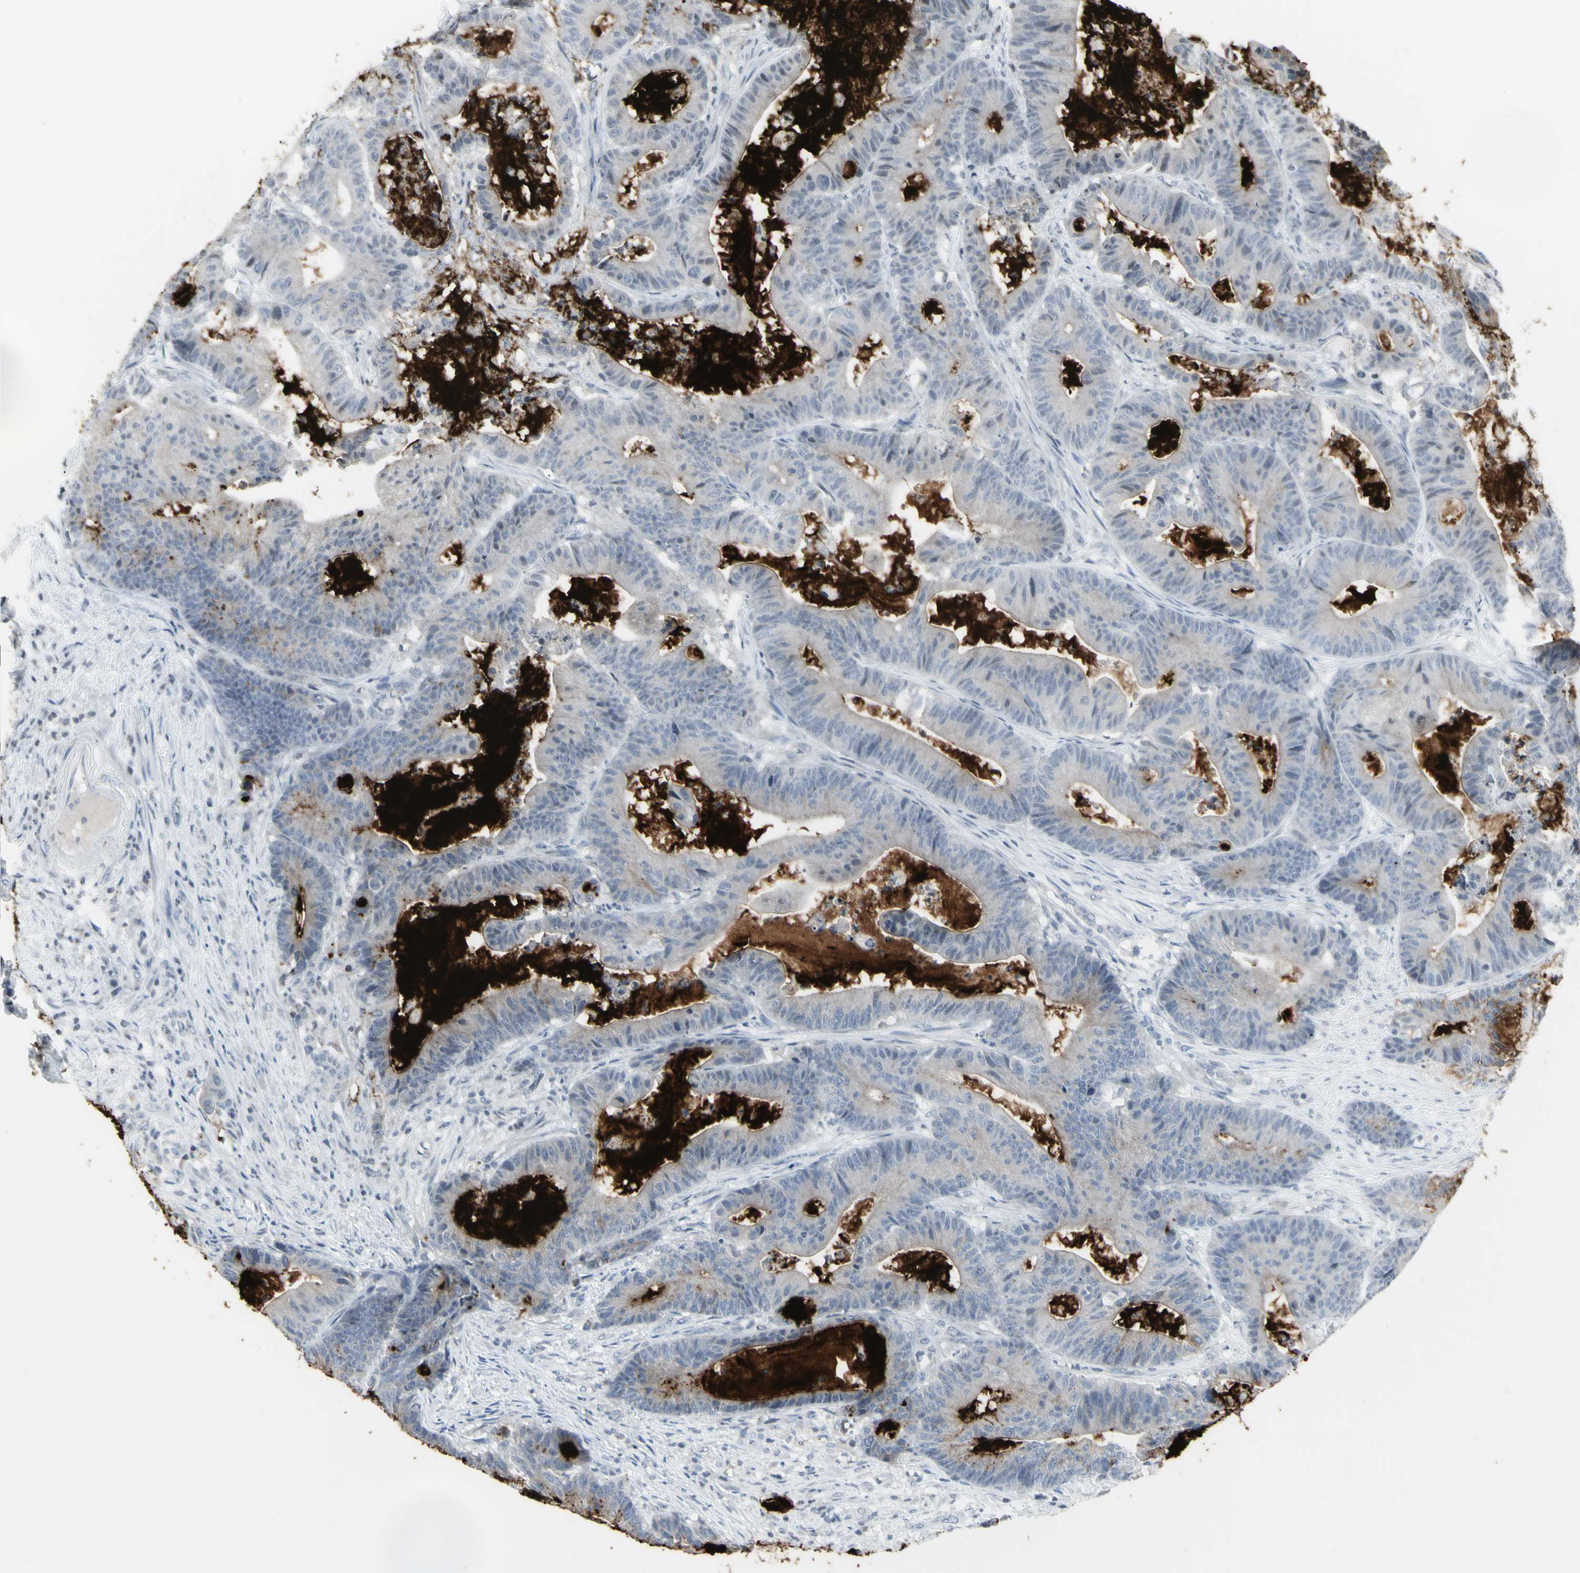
{"staining": {"intensity": "weak", "quantity": "<25%", "location": "cytoplasmic/membranous"}, "tissue": "colorectal cancer", "cell_type": "Tumor cells", "image_type": "cancer", "snomed": [{"axis": "morphology", "description": "Adenocarcinoma, NOS"}, {"axis": "topography", "description": "Colon"}], "caption": "This image is of colorectal adenocarcinoma stained with IHC to label a protein in brown with the nuclei are counter-stained blue. There is no positivity in tumor cells.", "gene": "MUC5AC", "patient": {"sex": "female", "age": 84}}